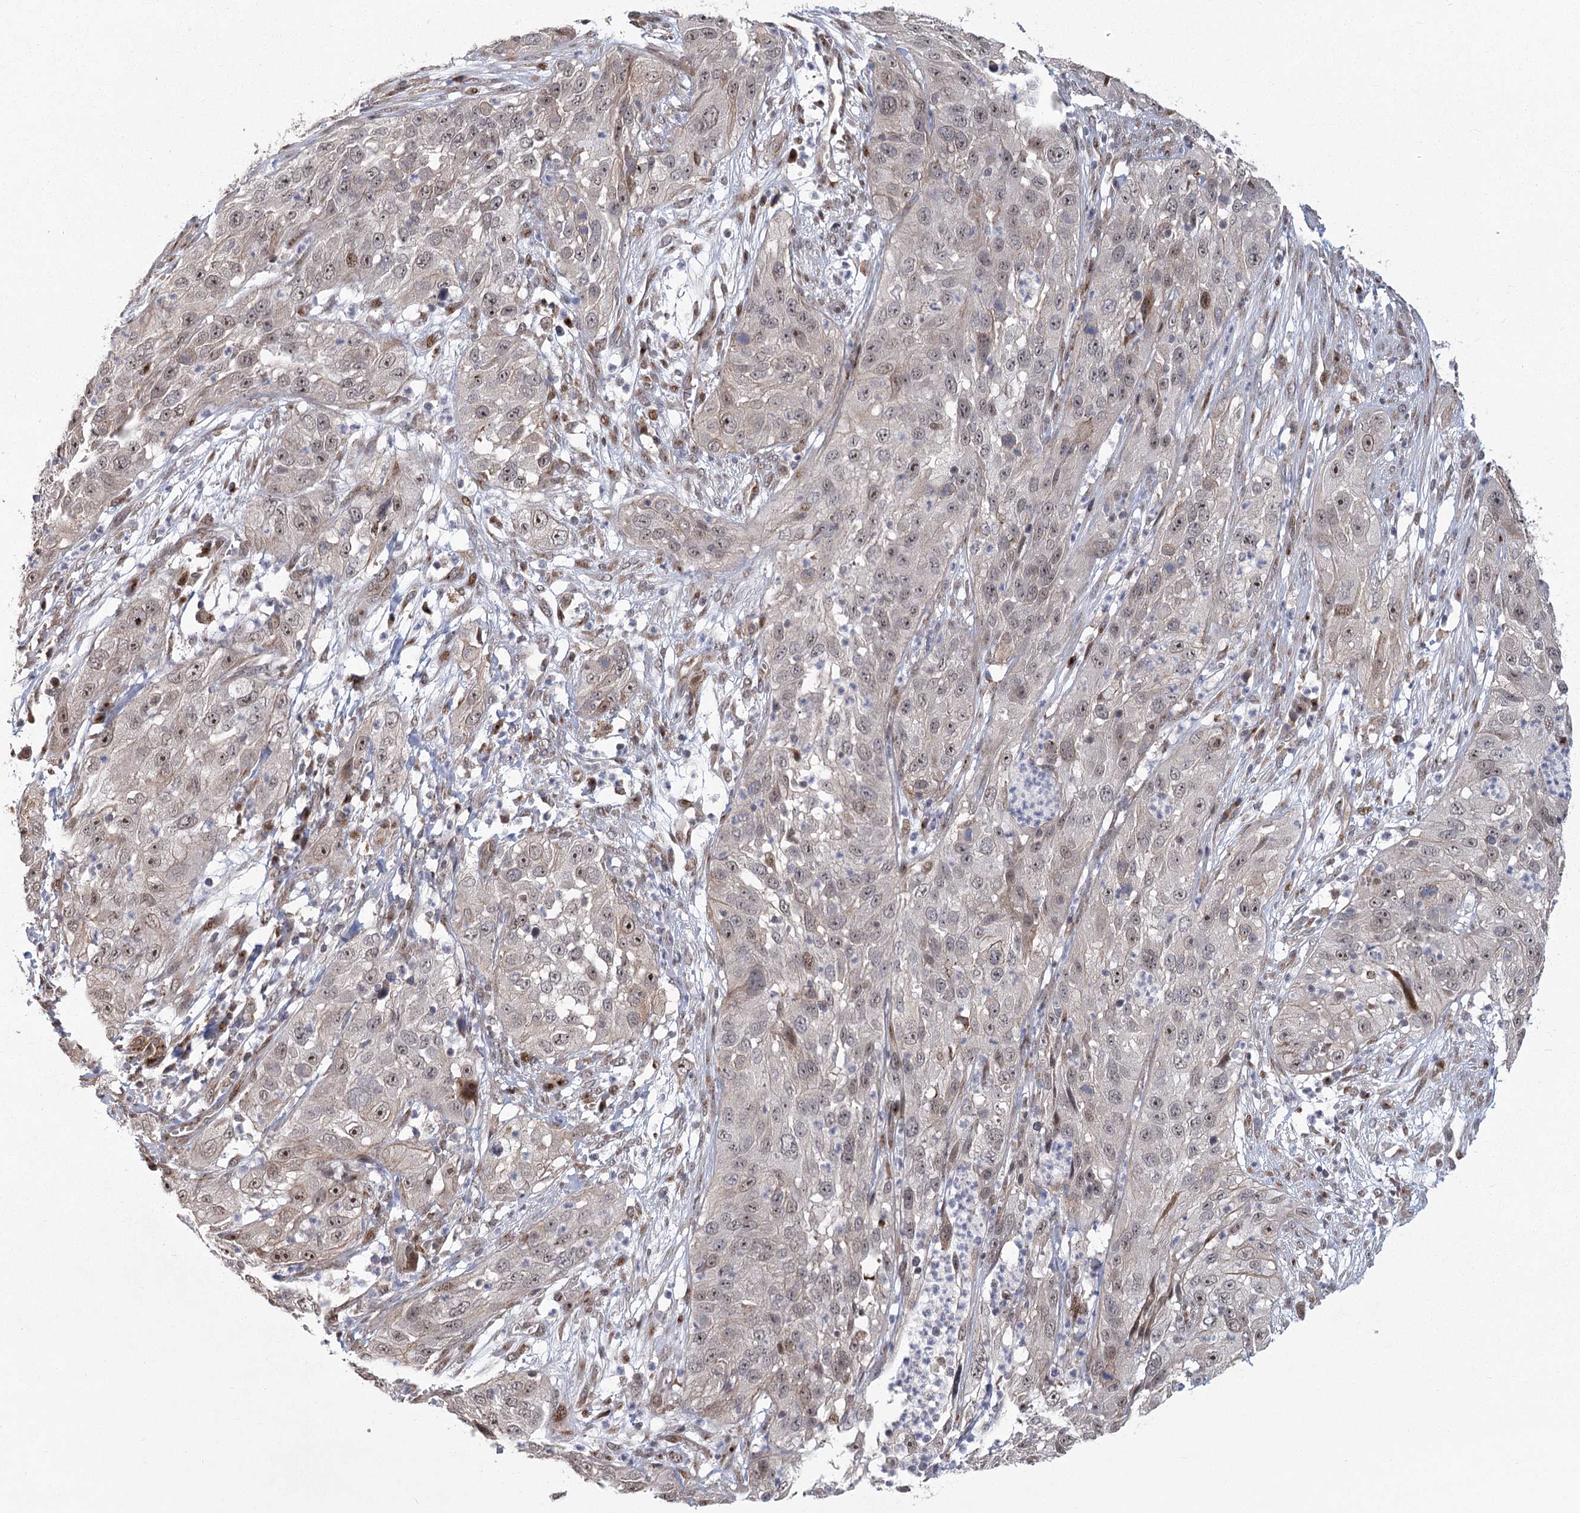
{"staining": {"intensity": "moderate", "quantity": "<25%", "location": "nuclear"}, "tissue": "cervical cancer", "cell_type": "Tumor cells", "image_type": "cancer", "snomed": [{"axis": "morphology", "description": "Squamous cell carcinoma, NOS"}, {"axis": "topography", "description": "Cervix"}], "caption": "Squamous cell carcinoma (cervical) tissue shows moderate nuclear positivity in about <25% of tumor cells, visualized by immunohistochemistry.", "gene": "PARM1", "patient": {"sex": "female", "age": 32}}